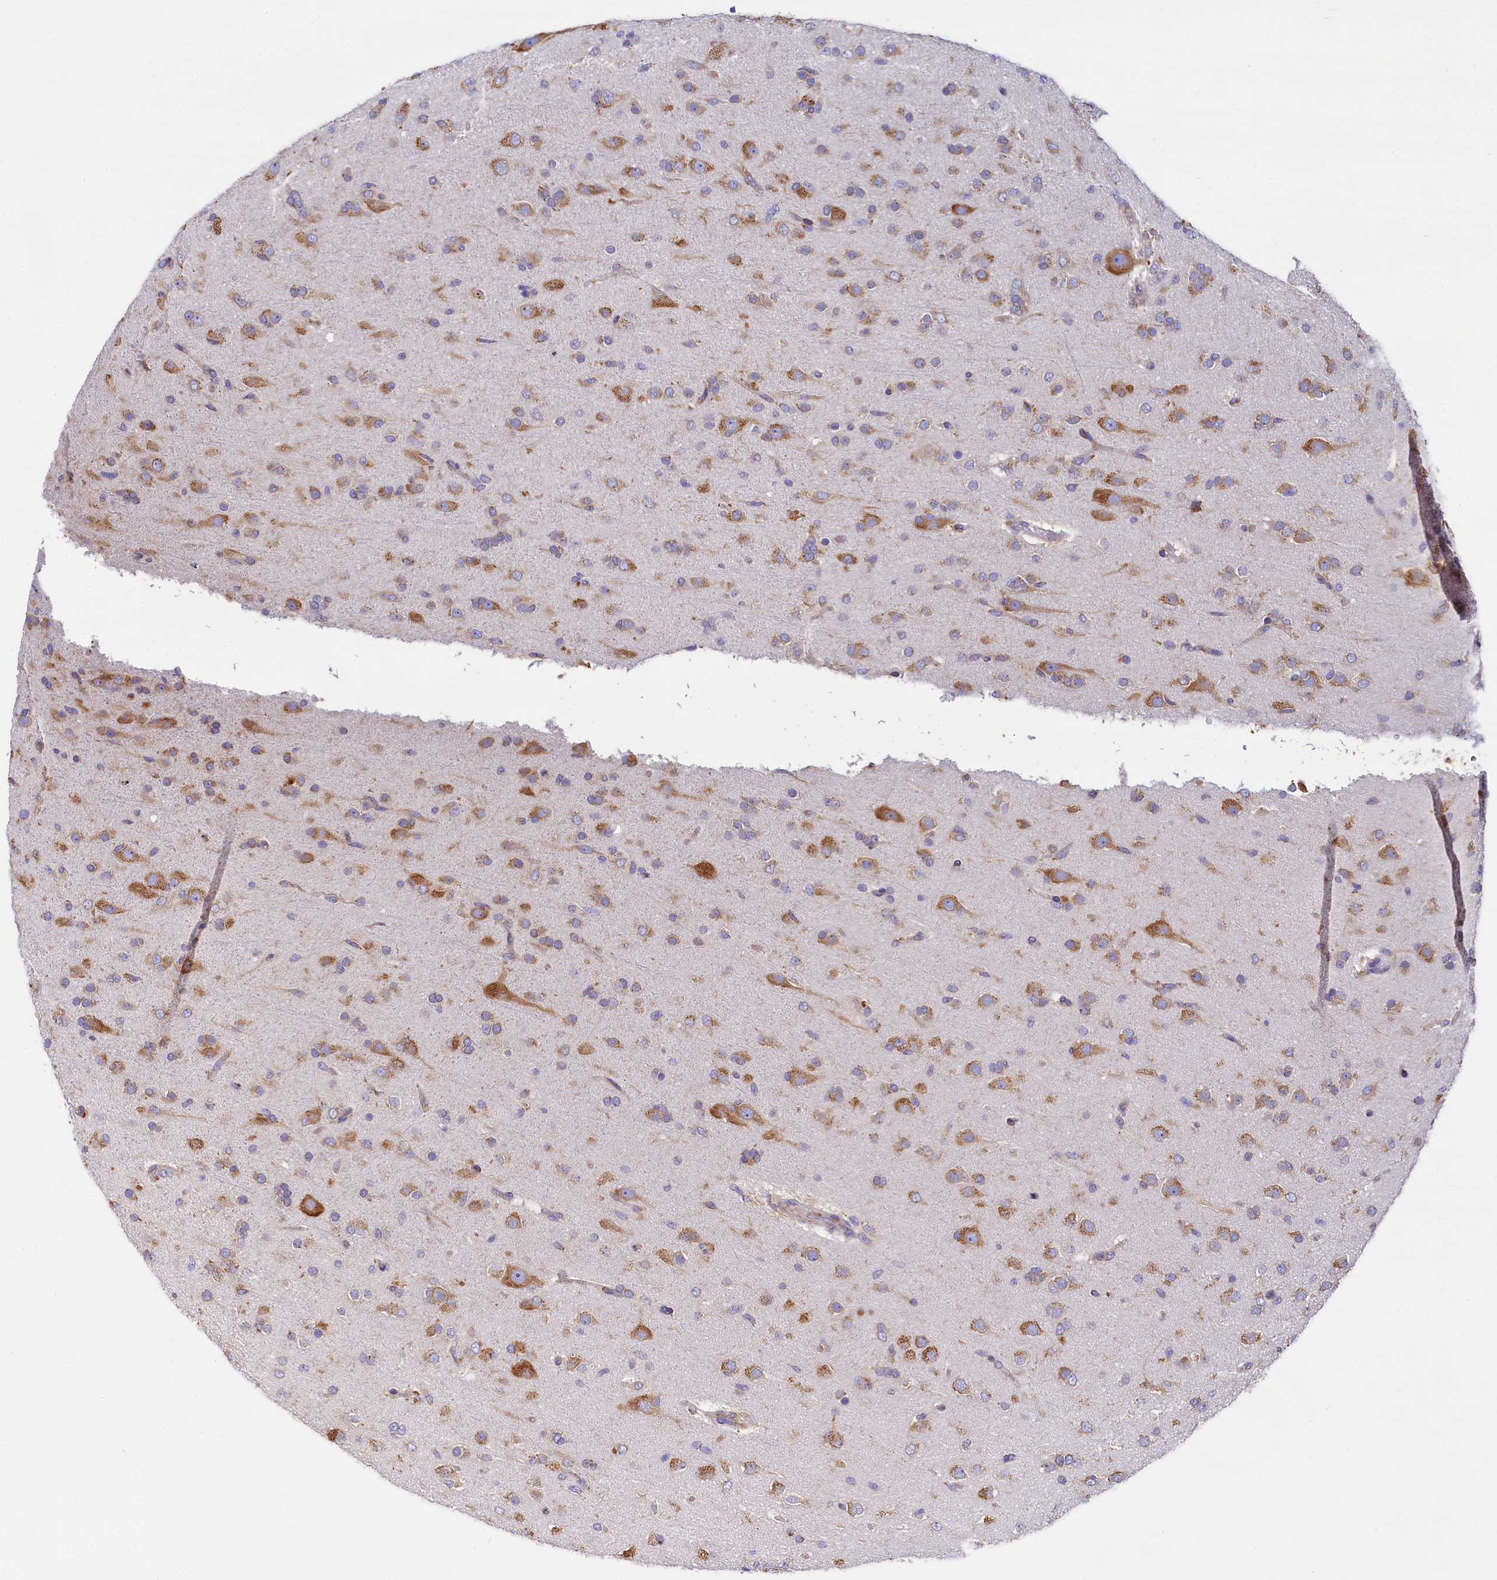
{"staining": {"intensity": "moderate", "quantity": "25%-75%", "location": "cytoplasmic/membranous"}, "tissue": "glioma", "cell_type": "Tumor cells", "image_type": "cancer", "snomed": [{"axis": "morphology", "description": "Glioma, malignant, Low grade"}, {"axis": "topography", "description": "Brain"}], "caption": "This image demonstrates immunohistochemistry staining of glioma, with medium moderate cytoplasmic/membranous staining in about 25%-75% of tumor cells.", "gene": "QARS1", "patient": {"sex": "male", "age": 65}}